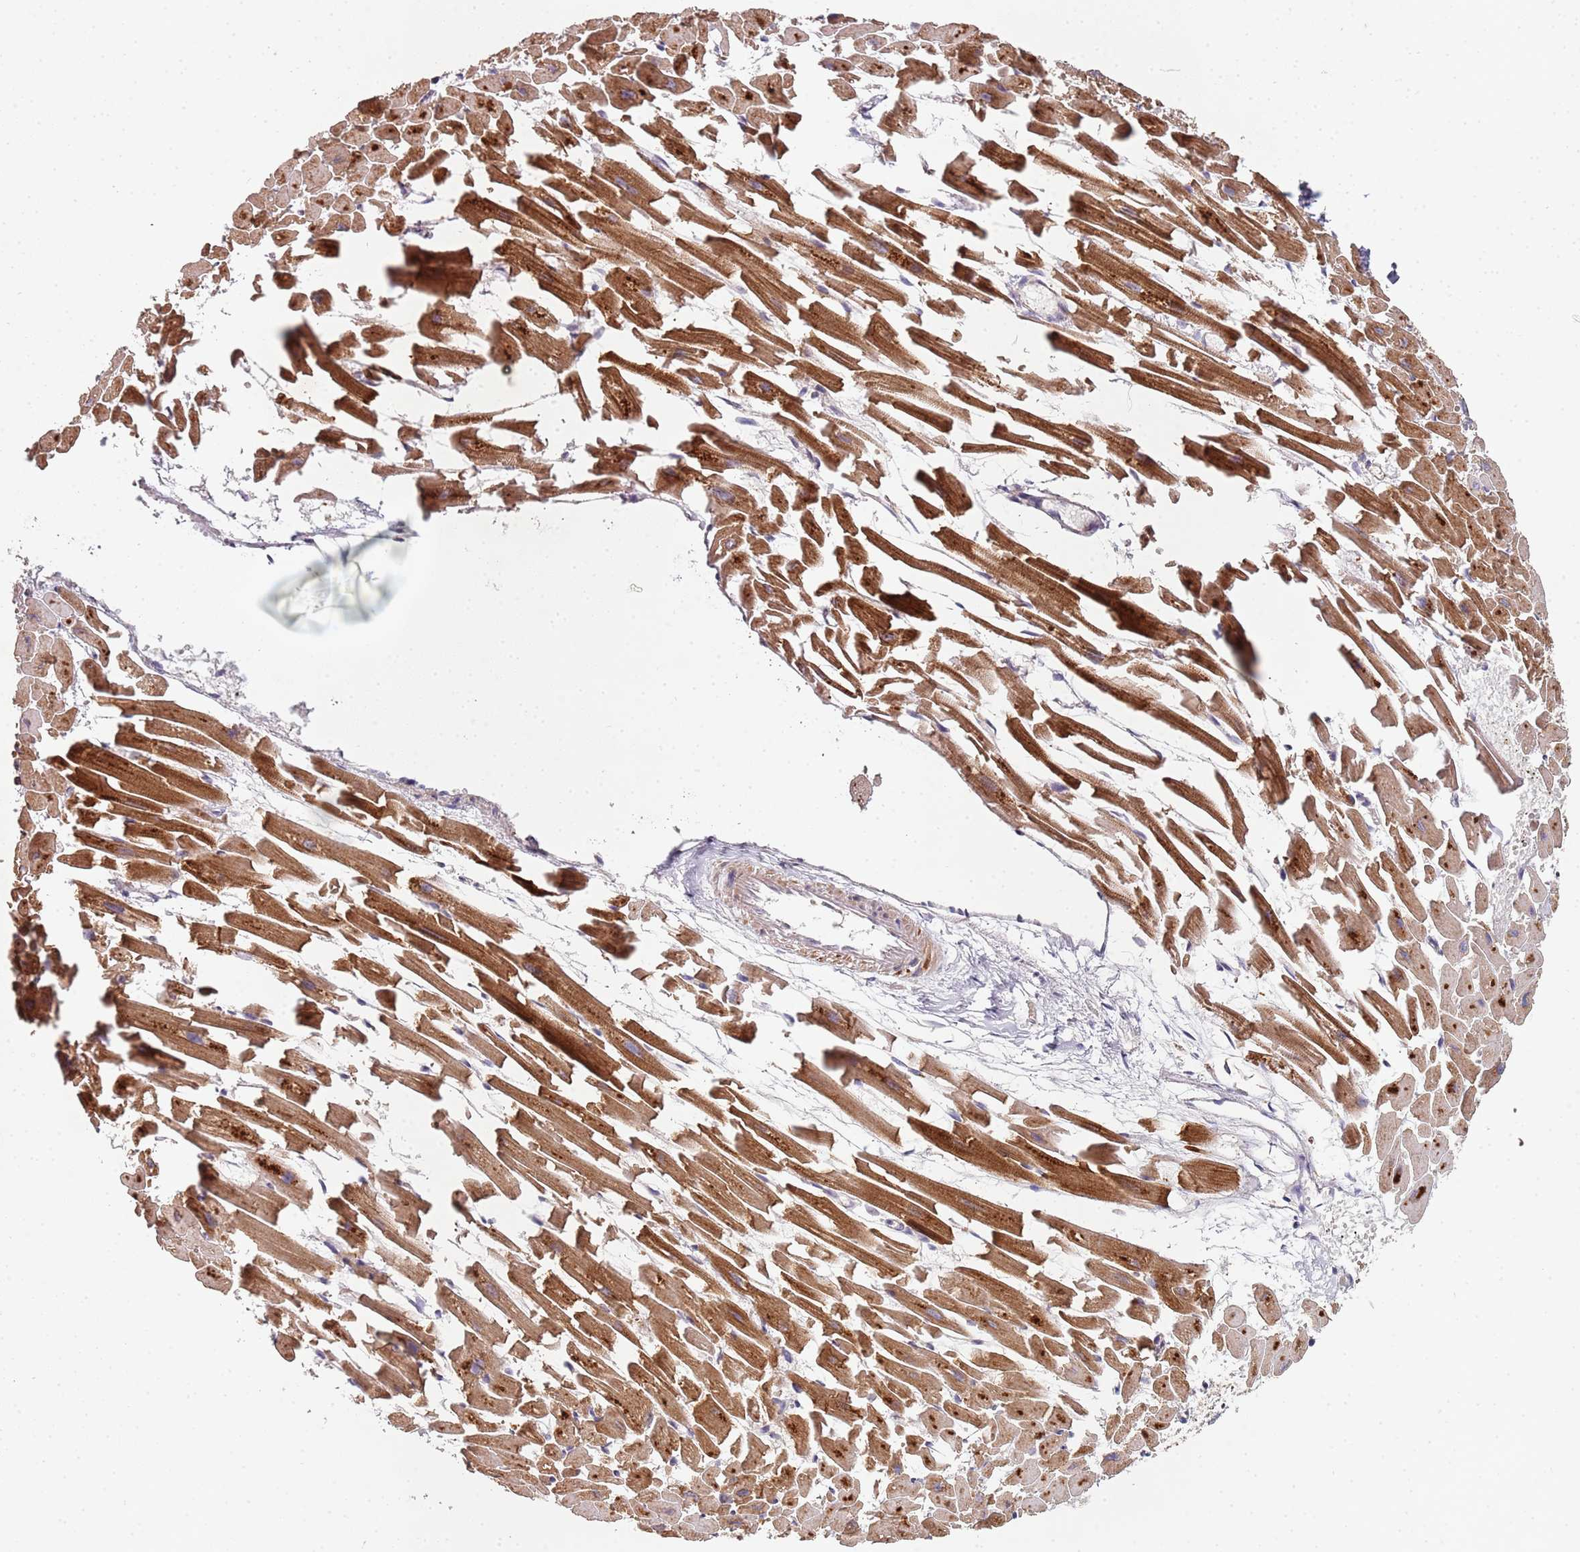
{"staining": {"intensity": "strong", "quantity": ">75%", "location": "cytoplasmic/membranous"}, "tissue": "heart muscle", "cell_type": "Cardiomyocytes", "image_type": "normal", "snomed": [{"axis": "morphology", "description": "Normal tissue, NOS"}, {"axis": "topography", "description": "Heart"}], "caption": "IHC image of unremarkable human heart muscle stained for a protein (brown), which displays high levels of strong cytoplasmic/membranous positivity in about >75% of cardiomyocytes.", "gene": "LIN37", "patient": {"sex": "female", "age": 64}}